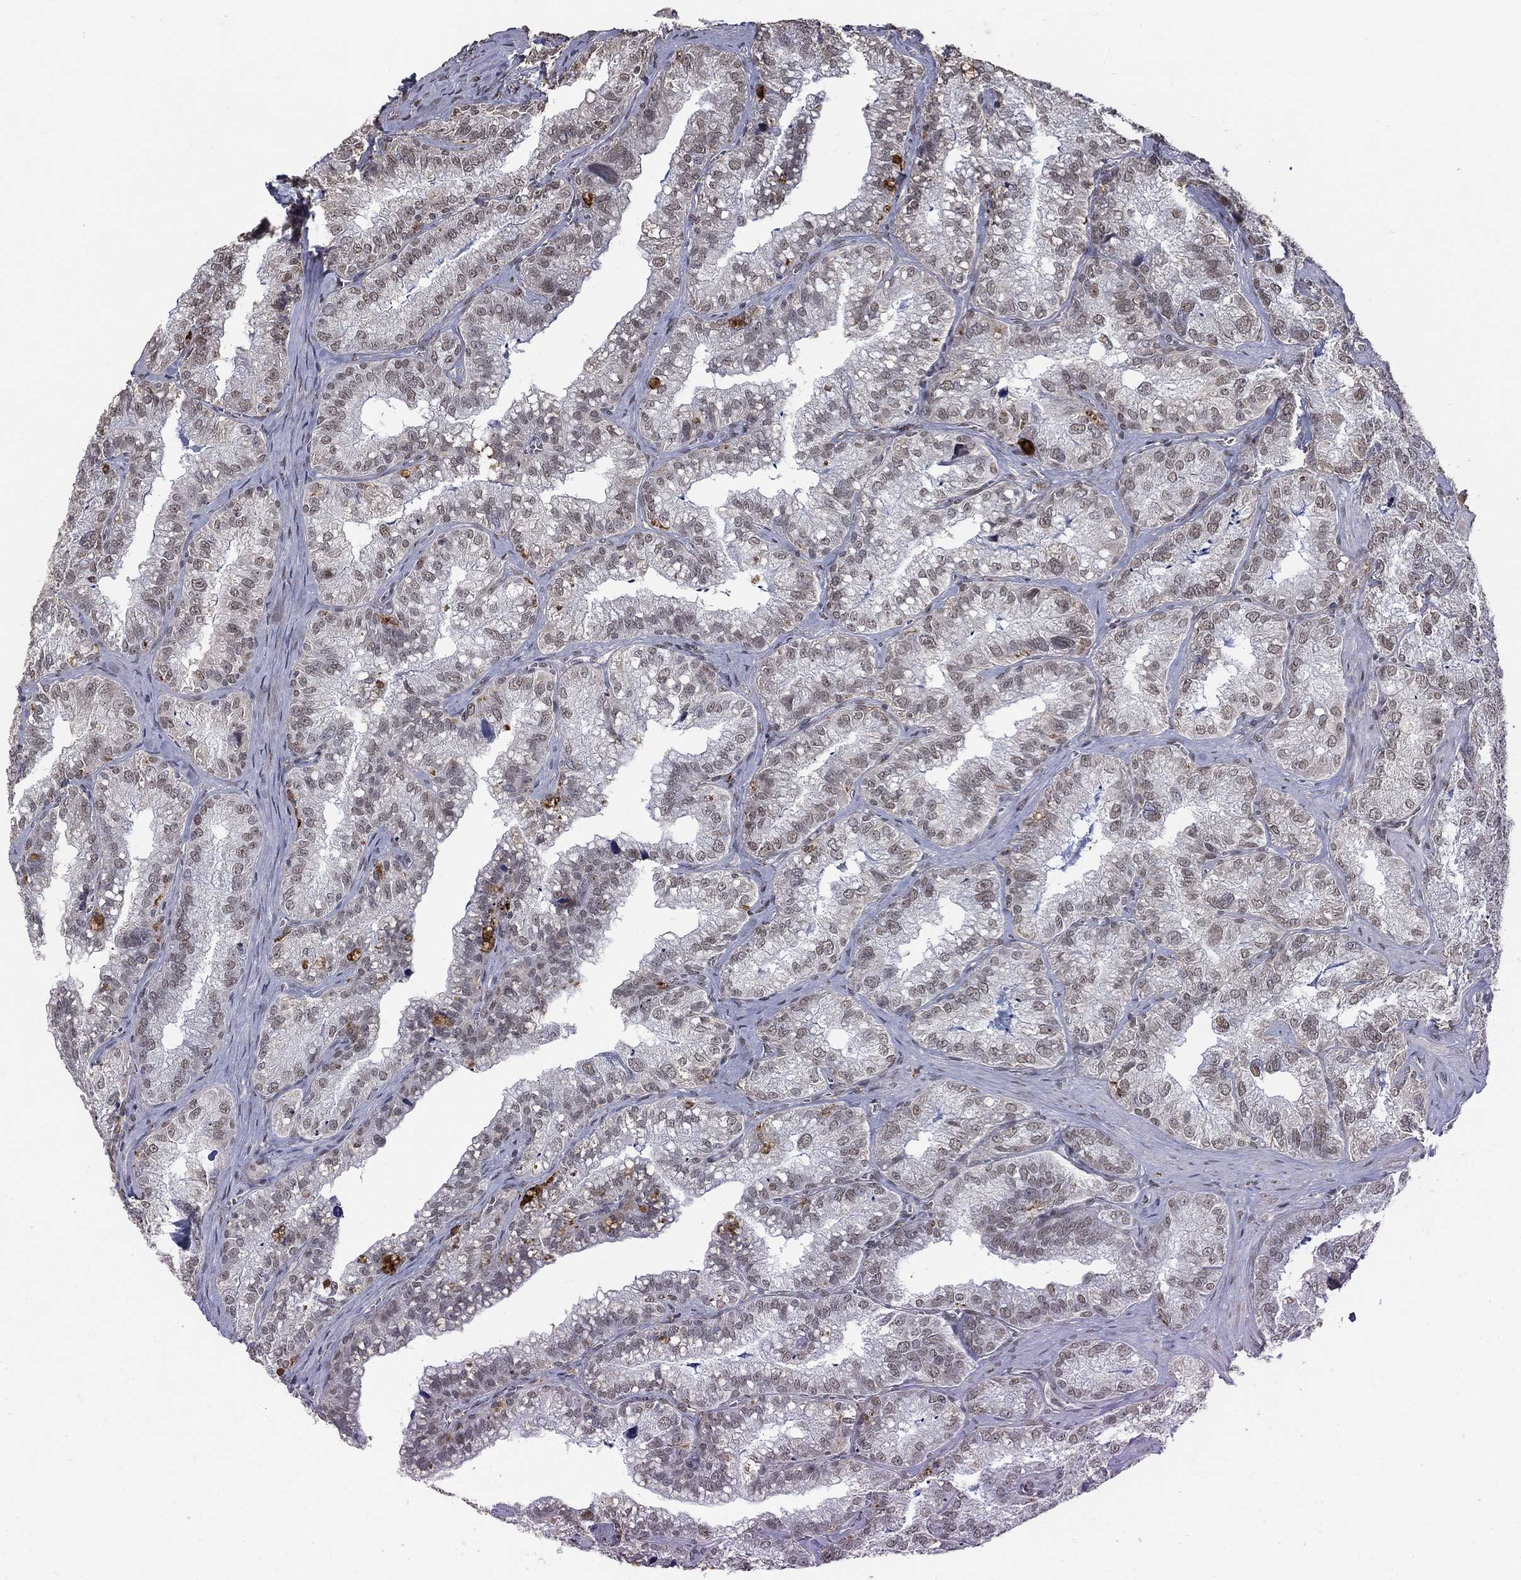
{"staining": {"intensity": "moderate", "quantity": "<25%", "location": "nuclear"}, "tissue": "seminal vesicle", "cell_type": "Glandular cells", "image_type": "normal", "snomed": [{"axis": "morphology", "description": "Normal tissue, NOS"}, {"axis": "topography", "description": "Seminal veicle"}], "caption": "Moderate nuclear staining is seen in about <25% of glandular cells in normal seminal vesicle. (DAB IHC with brightfield microscopy, high magnification).", "gene": "GRIA3", "patient": {"sex": "male", "age": 57}}